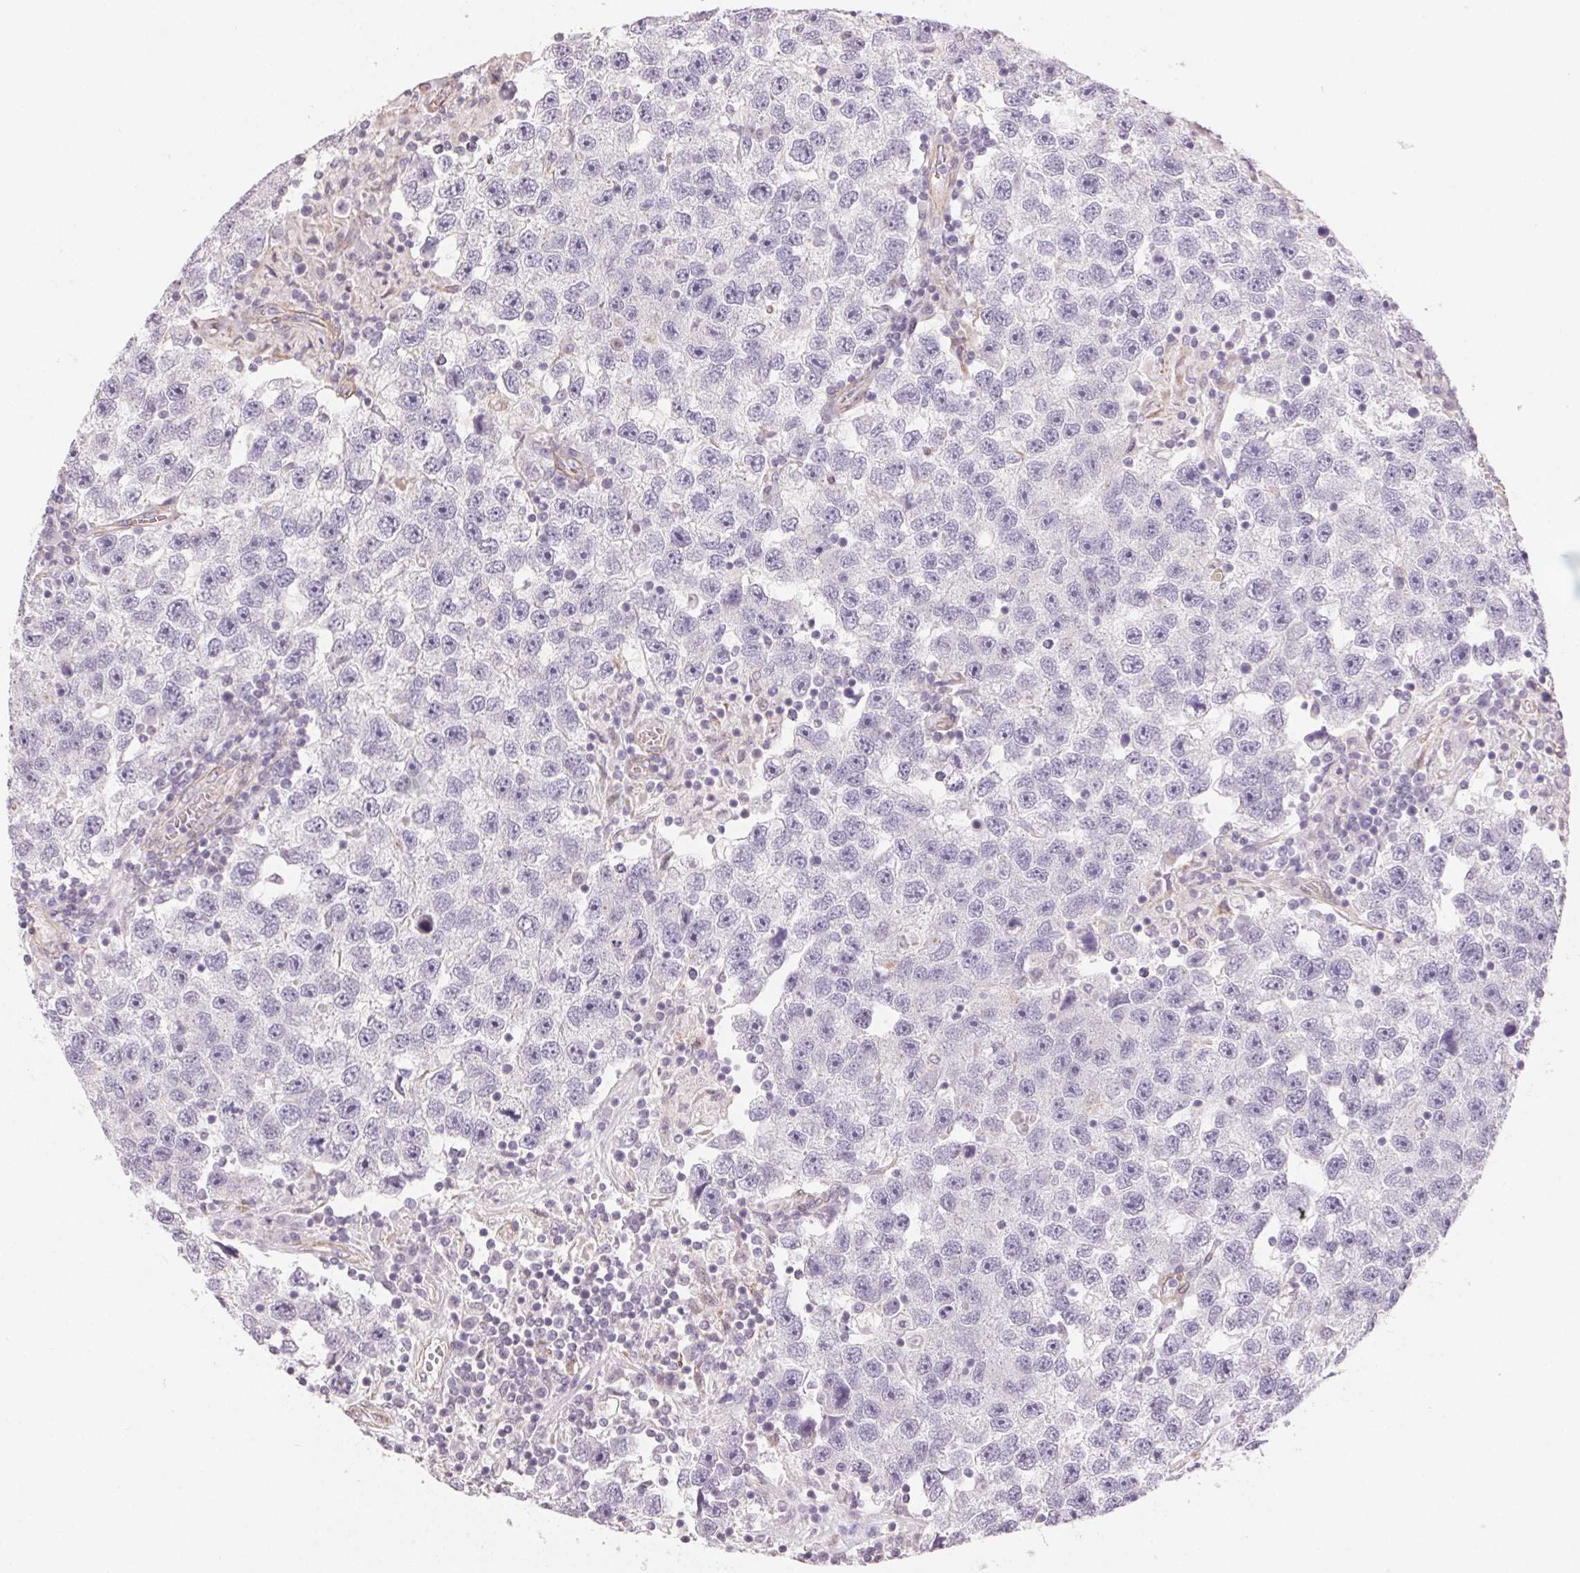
{"staining": {"intensity": "negative", "quantity": "none", "location": "none"}, "tissue": "testis cancer", "cell_type": "Tumor cells", "image_type": "cancer", "snomed": [{"axis": "morphology", "description": "Seminoma, NOS"}, {"axis": "topography", "description": "Testis"}], "caption": "Tumor cells are negative for protein expression in human testis cancer (seminoma).", "gene": "PLA2G4F", "patient": {"sex": "male", "age": 26}}